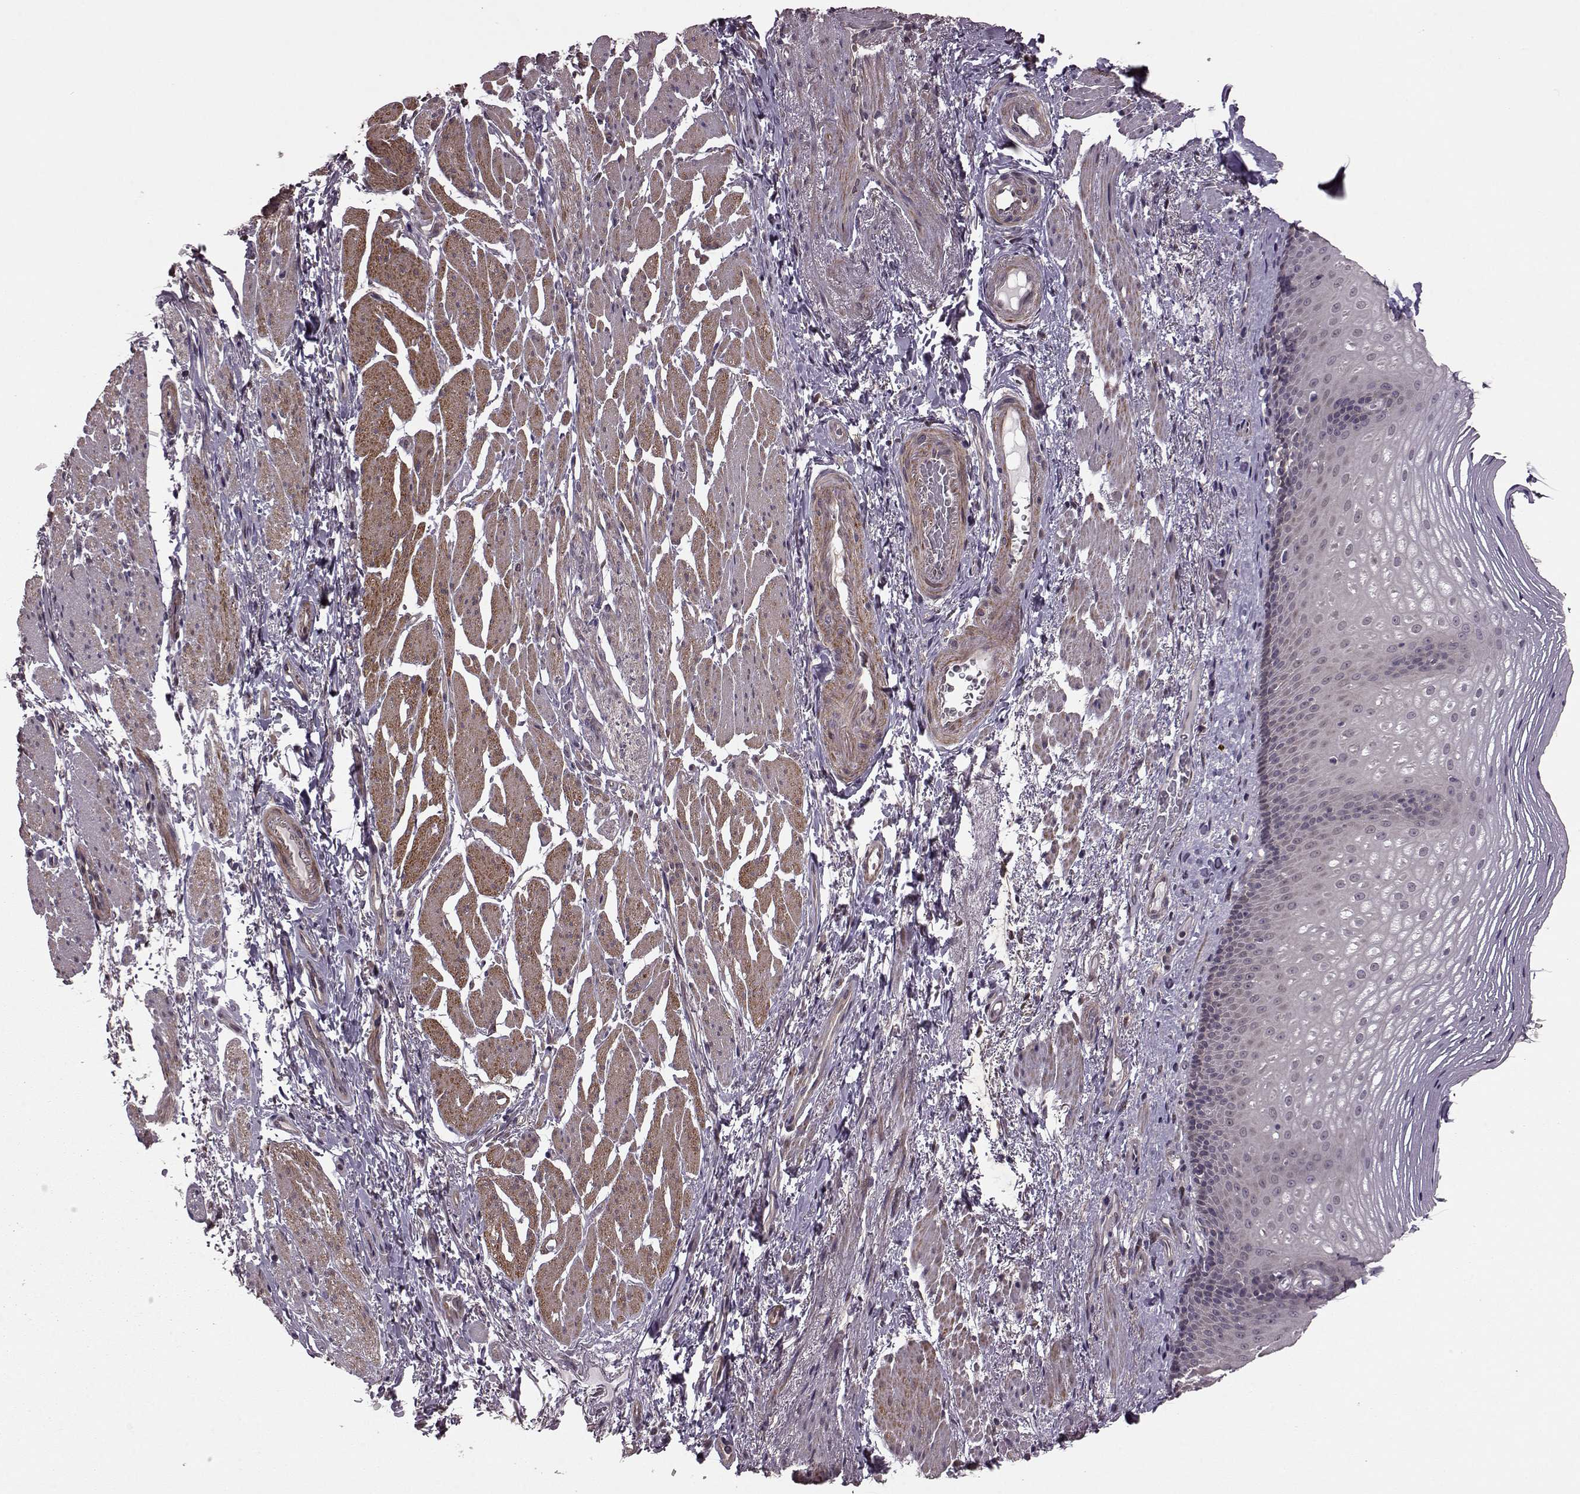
{"staining": {"intensity": "moderate", "quantity": "25%-75%", "location": "cytoplasmic/membranous"}, "tissue": "esophagus", "cell_type": "Squamous epithelial cells", "image_type": "normal", "snomed": [{"axis": "morphology", "description": "Normal tissue, NOS"}, {"axis": "topography", "description": "Esophagus"}], "caption": "This is an image of IHC staining of normal esophagus, which shows moderate positivity in the cytoplasmic/membranous of squamous epithelial cells.", "gene": "FNIP2", "patient": {"sex": "male", "age": 76}}